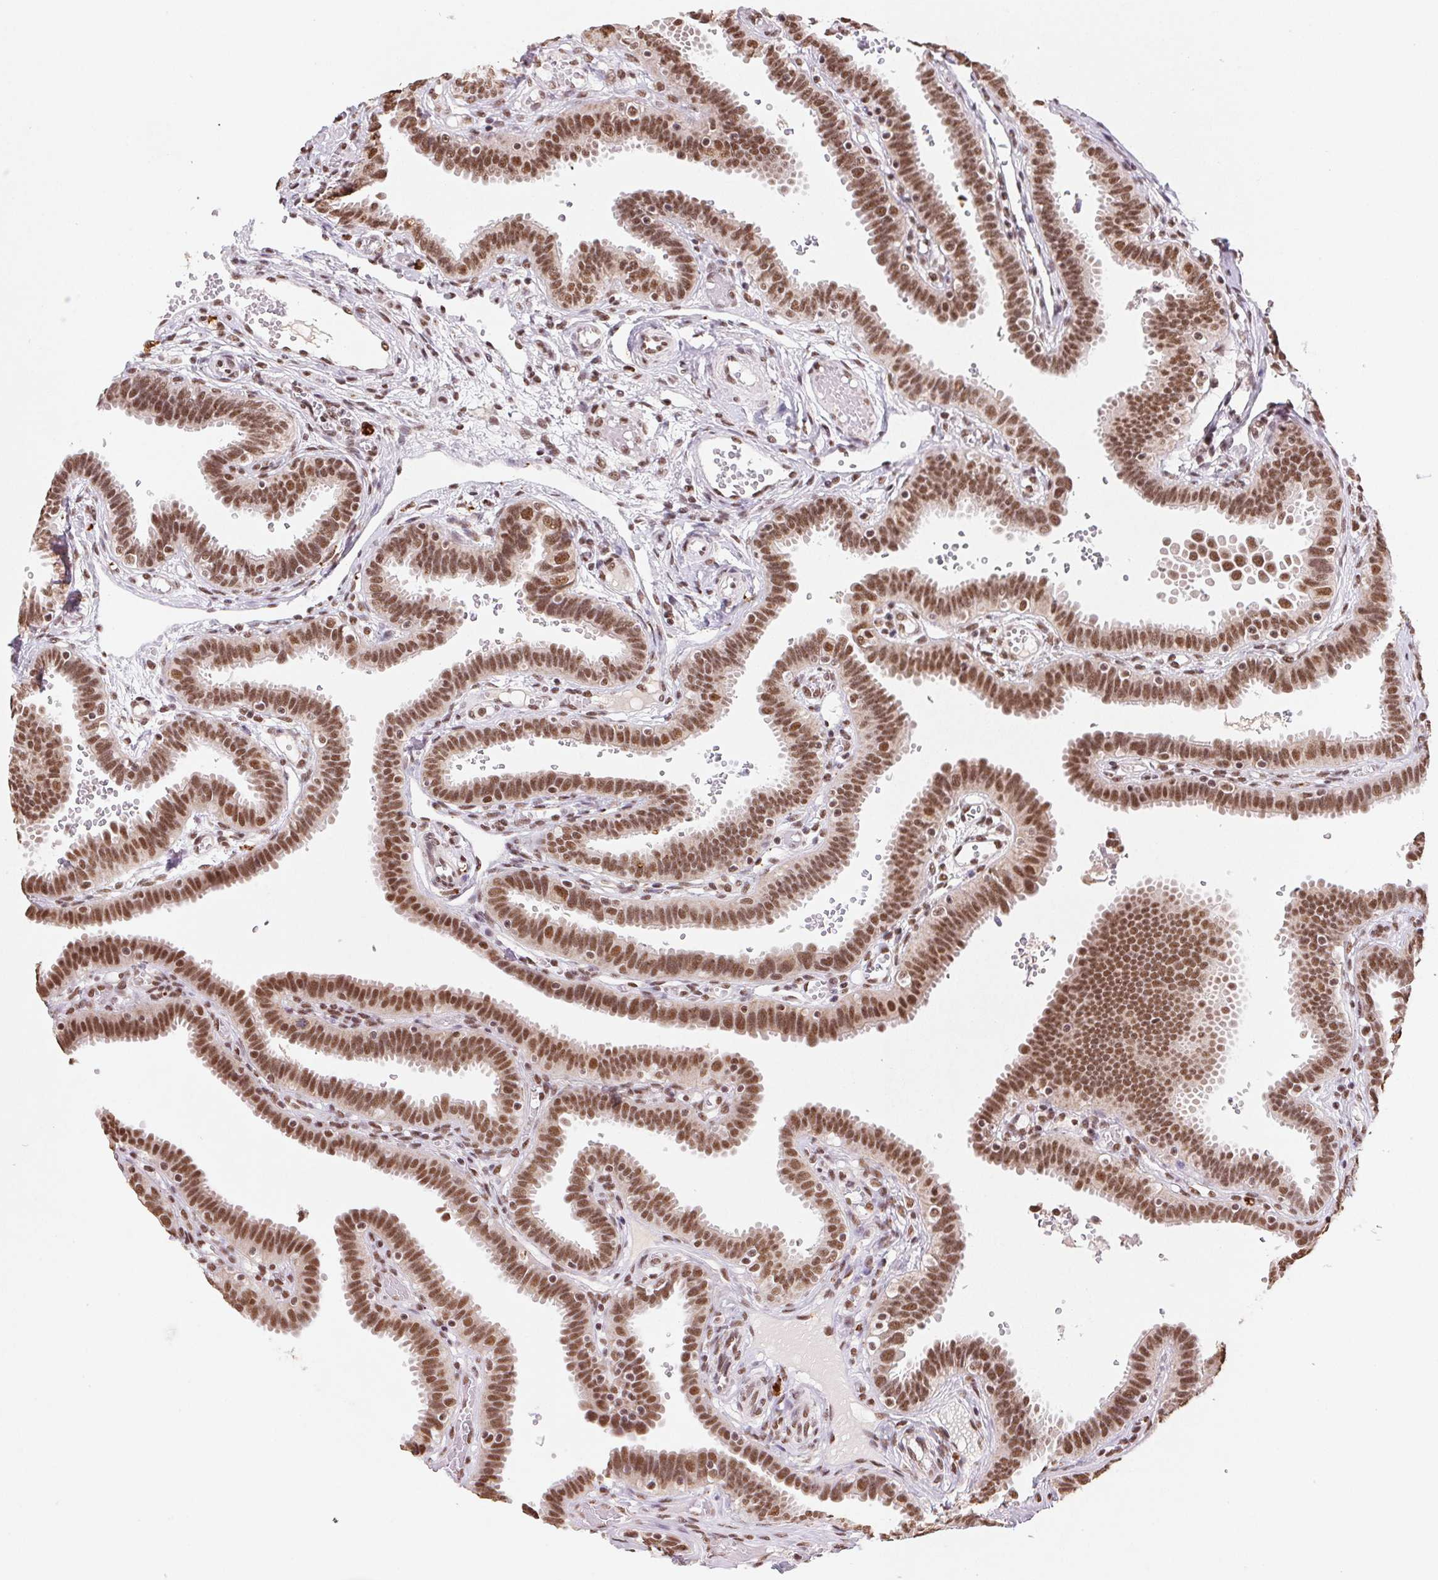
{"staining": {"intensity": "moderate", "quantity": ">75%", "location": "nuclear"}, "tissue": "fallopian tube", "cell_type": "Glandular cells", "image_type": "normal", "snomed": [{"axis": "morphology", "description": "Normal tissue, NOS"}, {"axis": "topography", "description": "Fallopian tube"}], "caption": "A photomicrograph of human fallopian tube stained for a protein reveals moderate nuclear brown staining in glandular cells. (brown staining indicates protein expression, while blue staining denotes nuclei).", "gene": "SNRPG", "patient": {"sex": "female", "age": 37}}